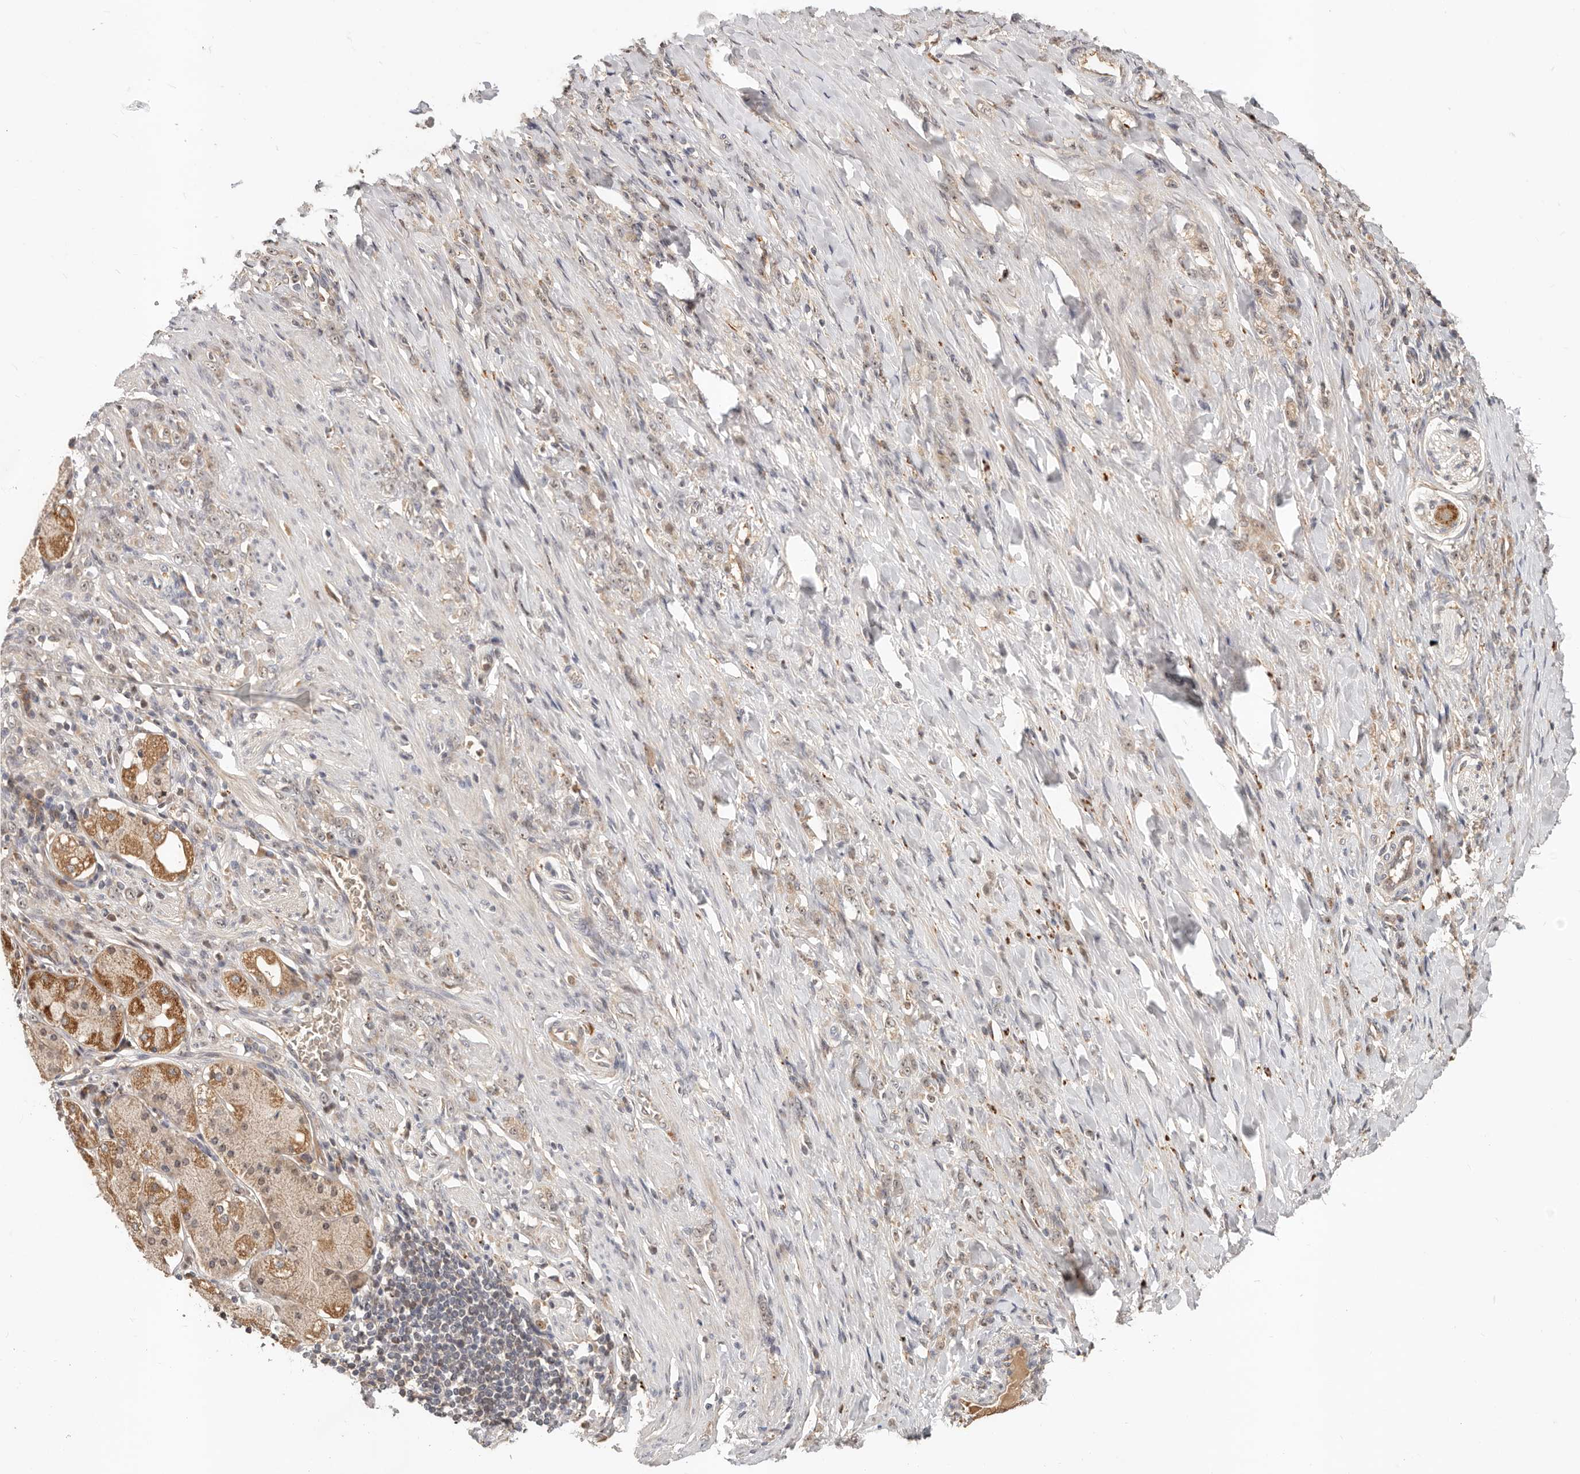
{"staining": {"intensity": "weak", "quantity": "25%-75%", "location": "cytoplasmic/membranous"}, "tissue": "stomach cancer", "cell_type": "Tumor cells", "image_type": "cancer", "snomed": [{"axis": "morphology", "description": "Normal tissue, NOS"}, {"axis": "morphology", "description": "Adenocarcinoma, NOS"}, {"axis": "topography", "description": "Stomach"}], "caption": "Stomach cancer (adenocarcinoma) tissue shows weak cytoplasmic/membranous expression in about 25%-75% of tumor cells", "gene": "ZRANB1", "patient": {"sex": "male", "age": 82}}